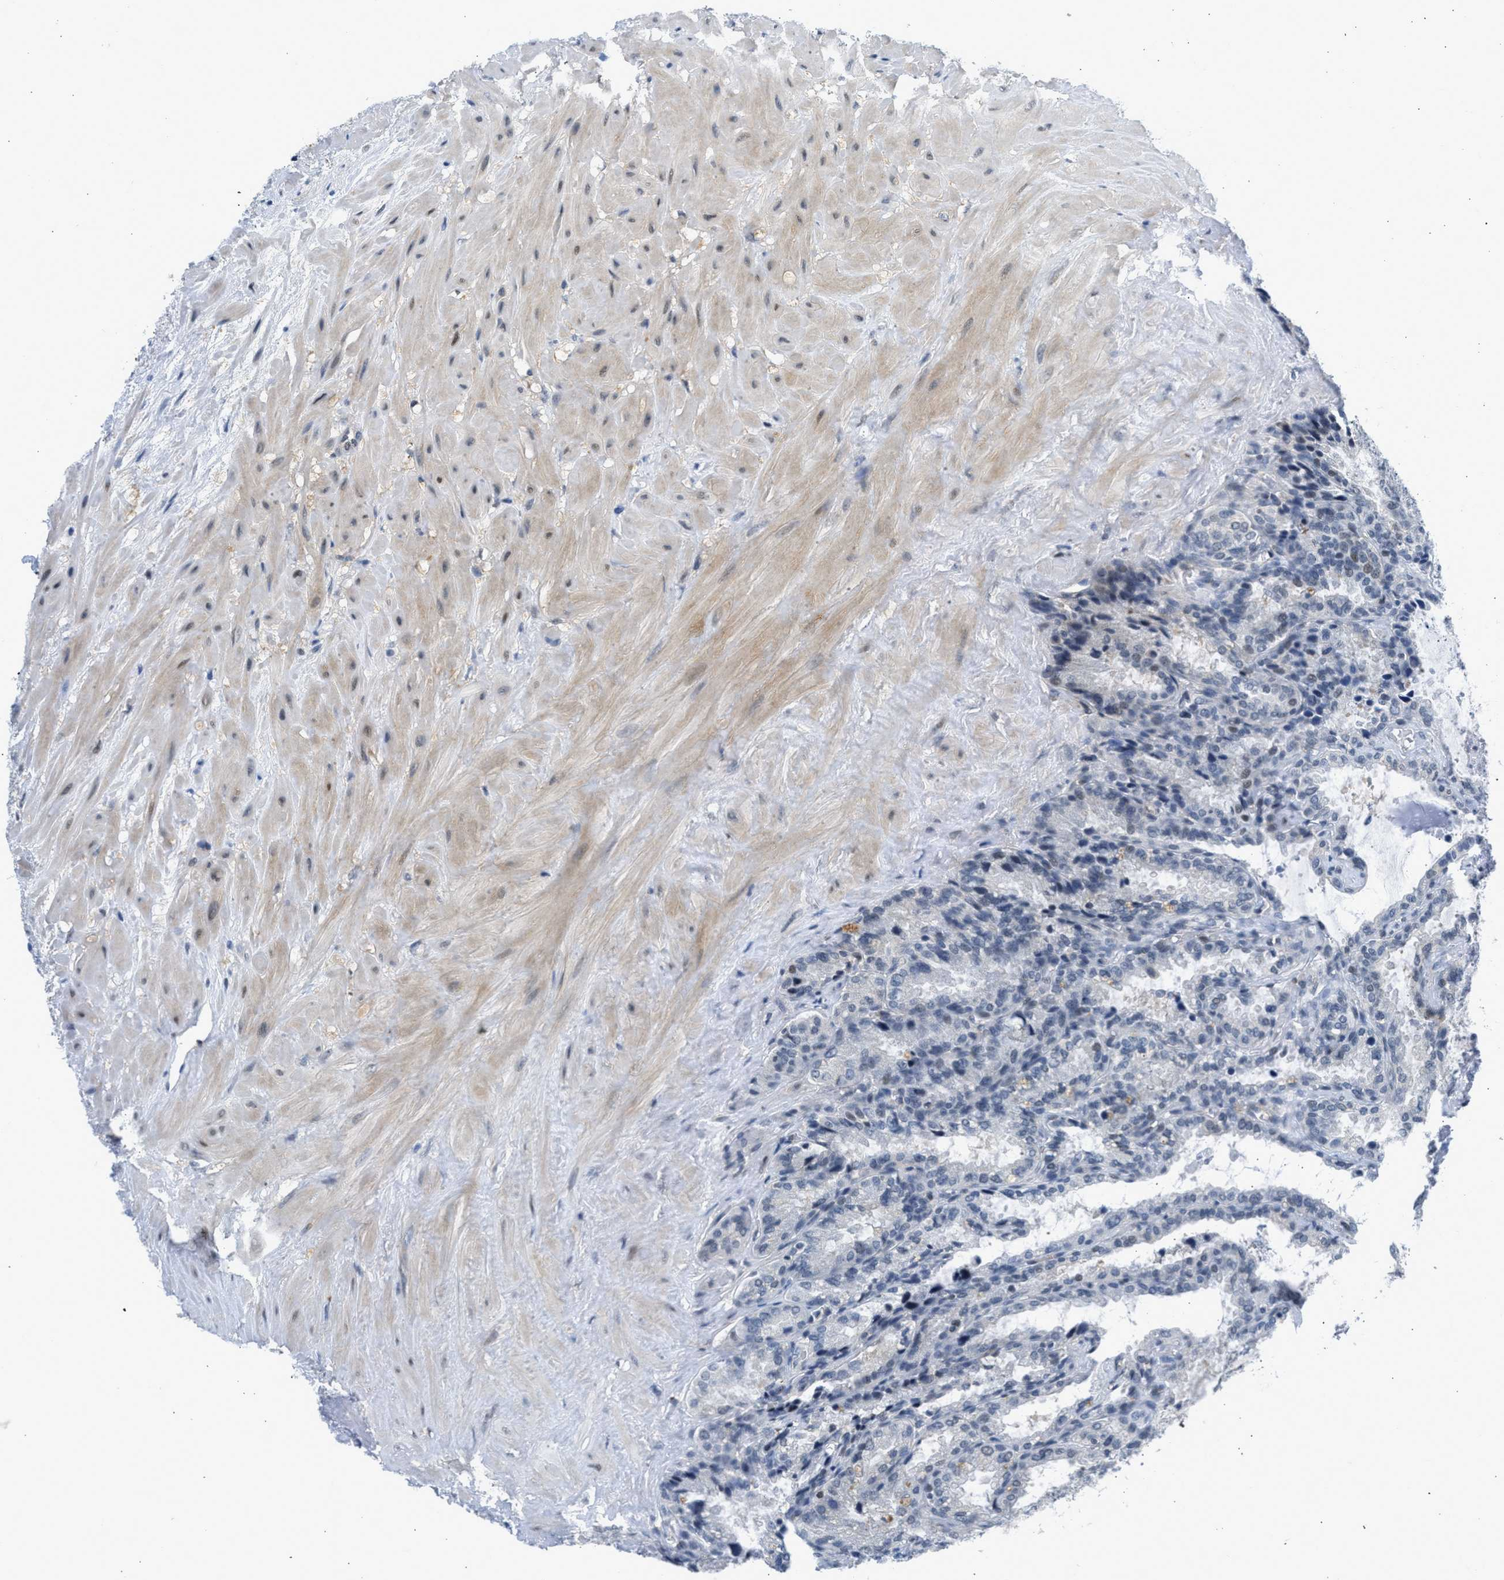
{"staining": {"intensity": "moderate", "quantity": "<25%", "location": "nuclear"}, "tissue": "seminal vesicle", "cell_type": "Glandular cells", "image_type": "normal", "snomed": [{"axis": "morphology", "description": "Normal tissue, NOS"}, {"axis": "topography", "description": "Seminal veicle"}], "caption": "About <25% of glandular cells in unremarkable seminal vesicle demonstrate moderate nuclear protein positivity as visualized by brown immunohistochemical staining.", "gene": "OLIG3", "patient": {"sex": "male", "age": 46}}